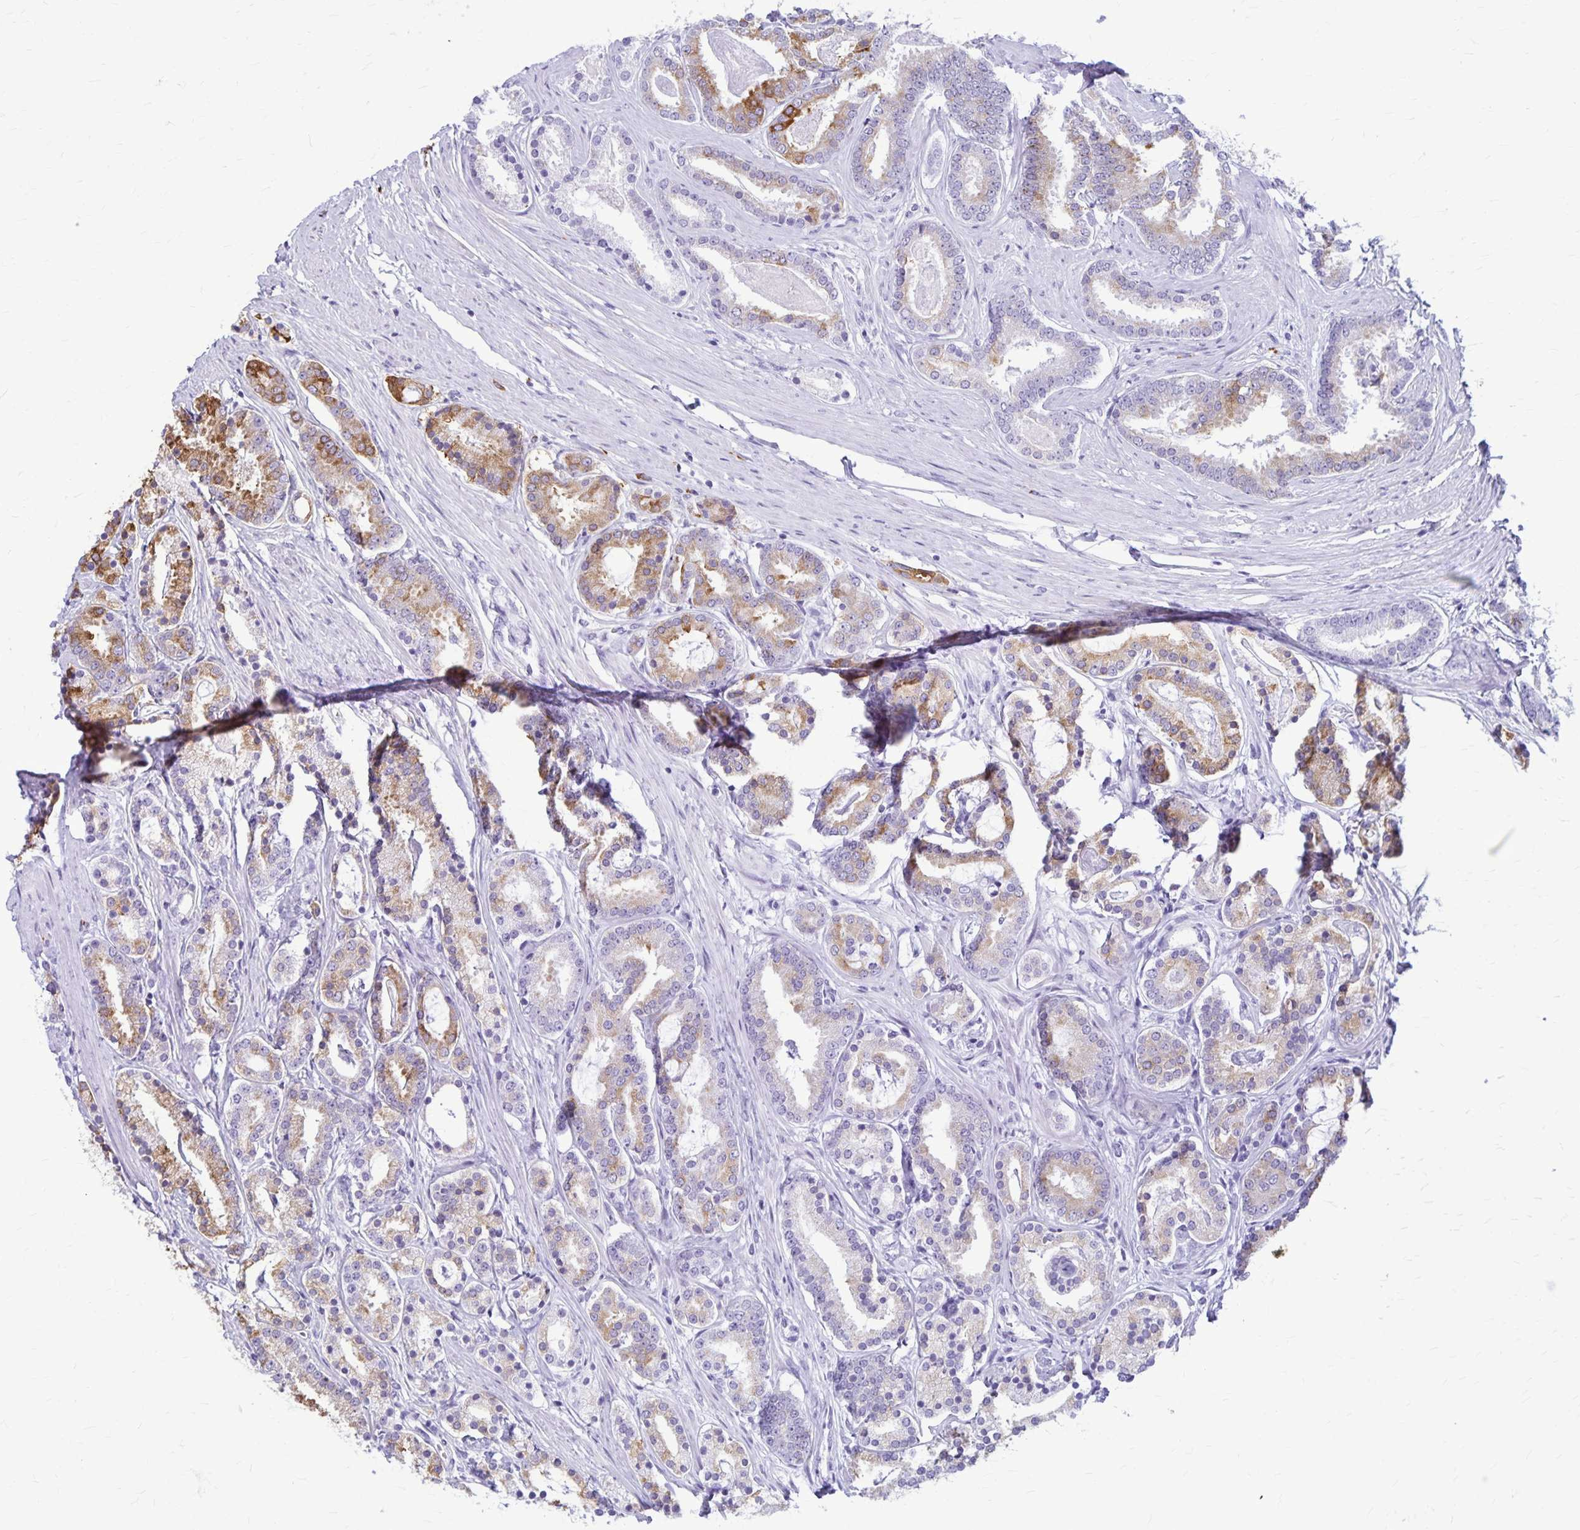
{"staining": {"intensity": "moderate", "quantity": "<25%", "location": "cytoplasmic/membranous"}, "tissue": "prostate cancer", "cell_type": "Tumor cells", "image_type": "cancer", "snomed": [{"axis": "morphology", "description": "Adenocarcinoma, High grade"}, {"axis": "topography", "description": "Prostate"}], "caption": "Human prostate adenocarcinoma (high-grade) stained with a protein marker demonstrates moderate staining in tumor cells.", "gene": "RTN1", "patient": {"sex": "male", "age": 63}}